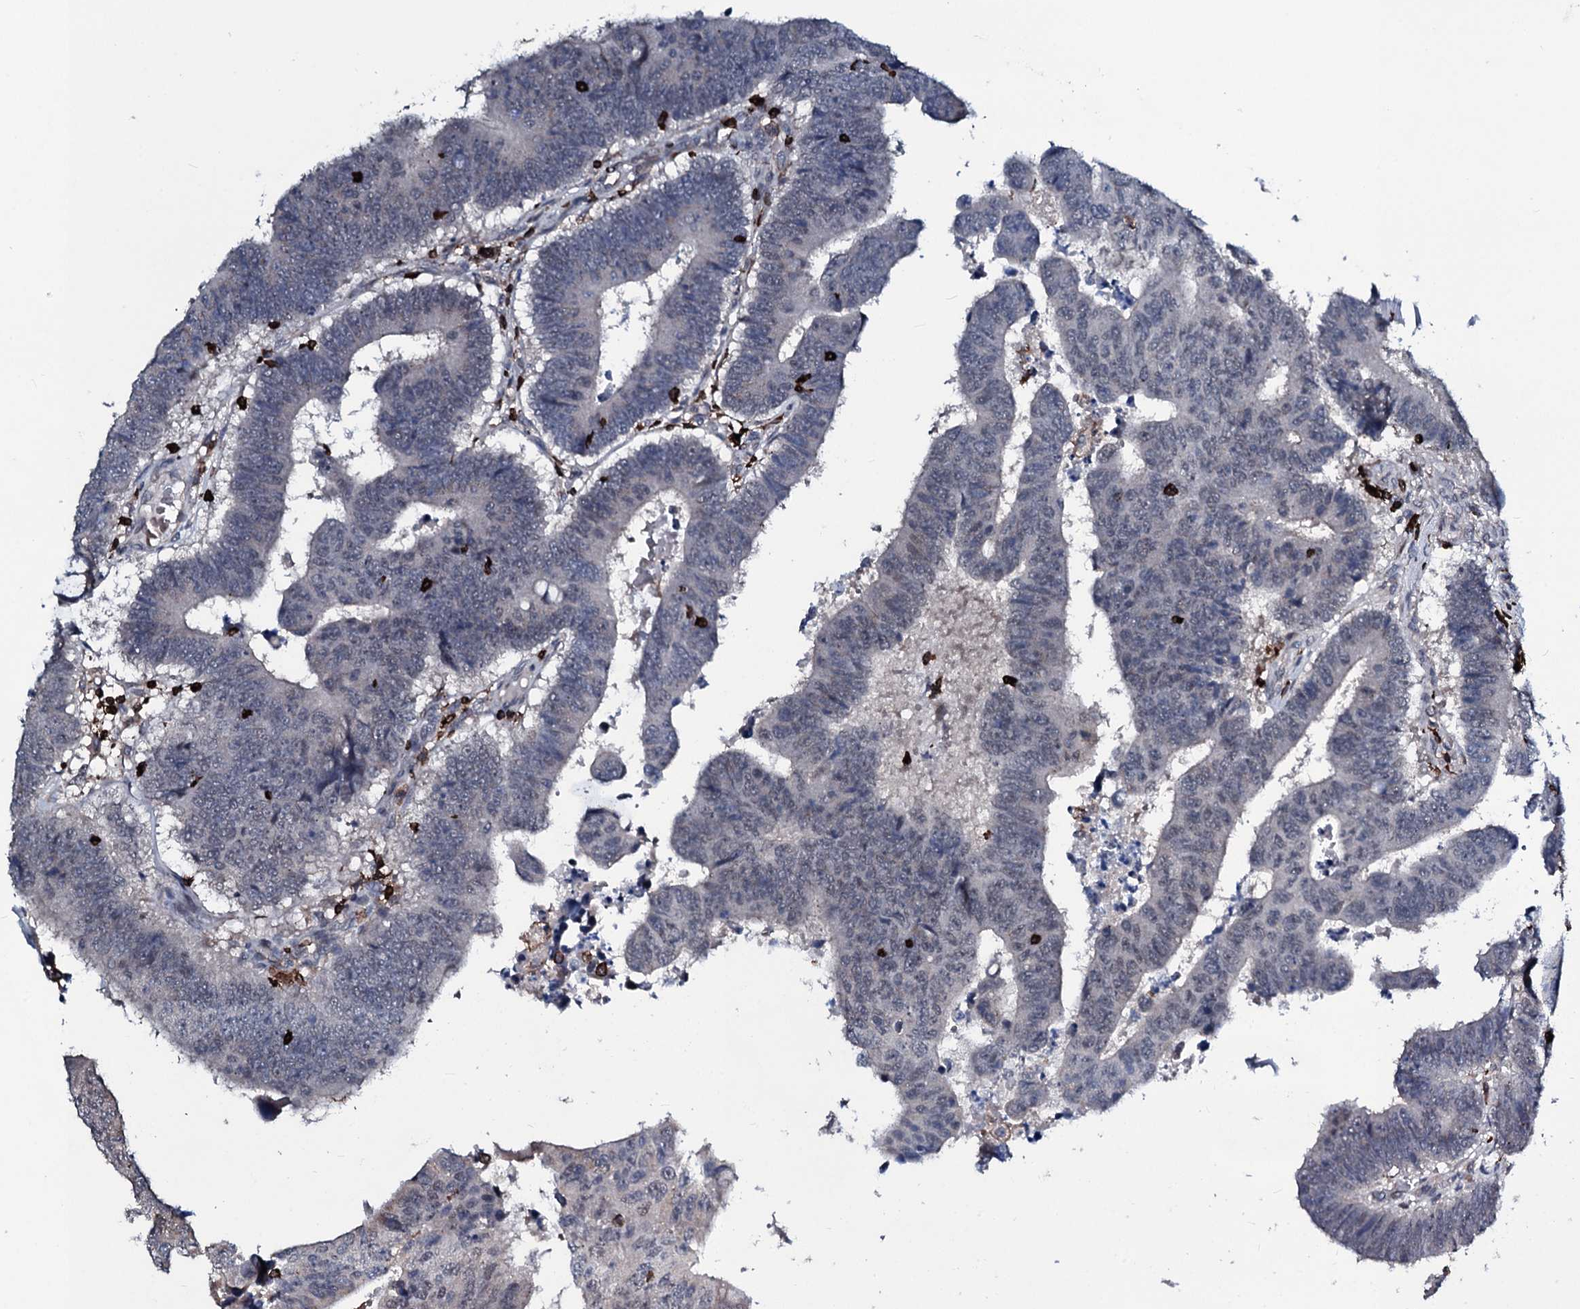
{"staining": {"intensity": "weak", "quantity": "<25%", "location": "nuclear"}, "tissue": "colorectal cancer", "cell_type": "Tumor cells", "image_type": "cancer", "snomed": [{"axis": "morphology", "description": "Adenocarcinoma, NOS"}, {"axis": "topography", "description": "Rectum"}], "caption": "DAB immunohistochemical staining of human colorectal cancer (adenocarcinoma) shows no significant staining in tumor cells. (Brightfield microscopy of DAB immunohistochemistry at high magnification).", "gene": "OGFOD2", "patient": {"sex": "male", "age": 84}}